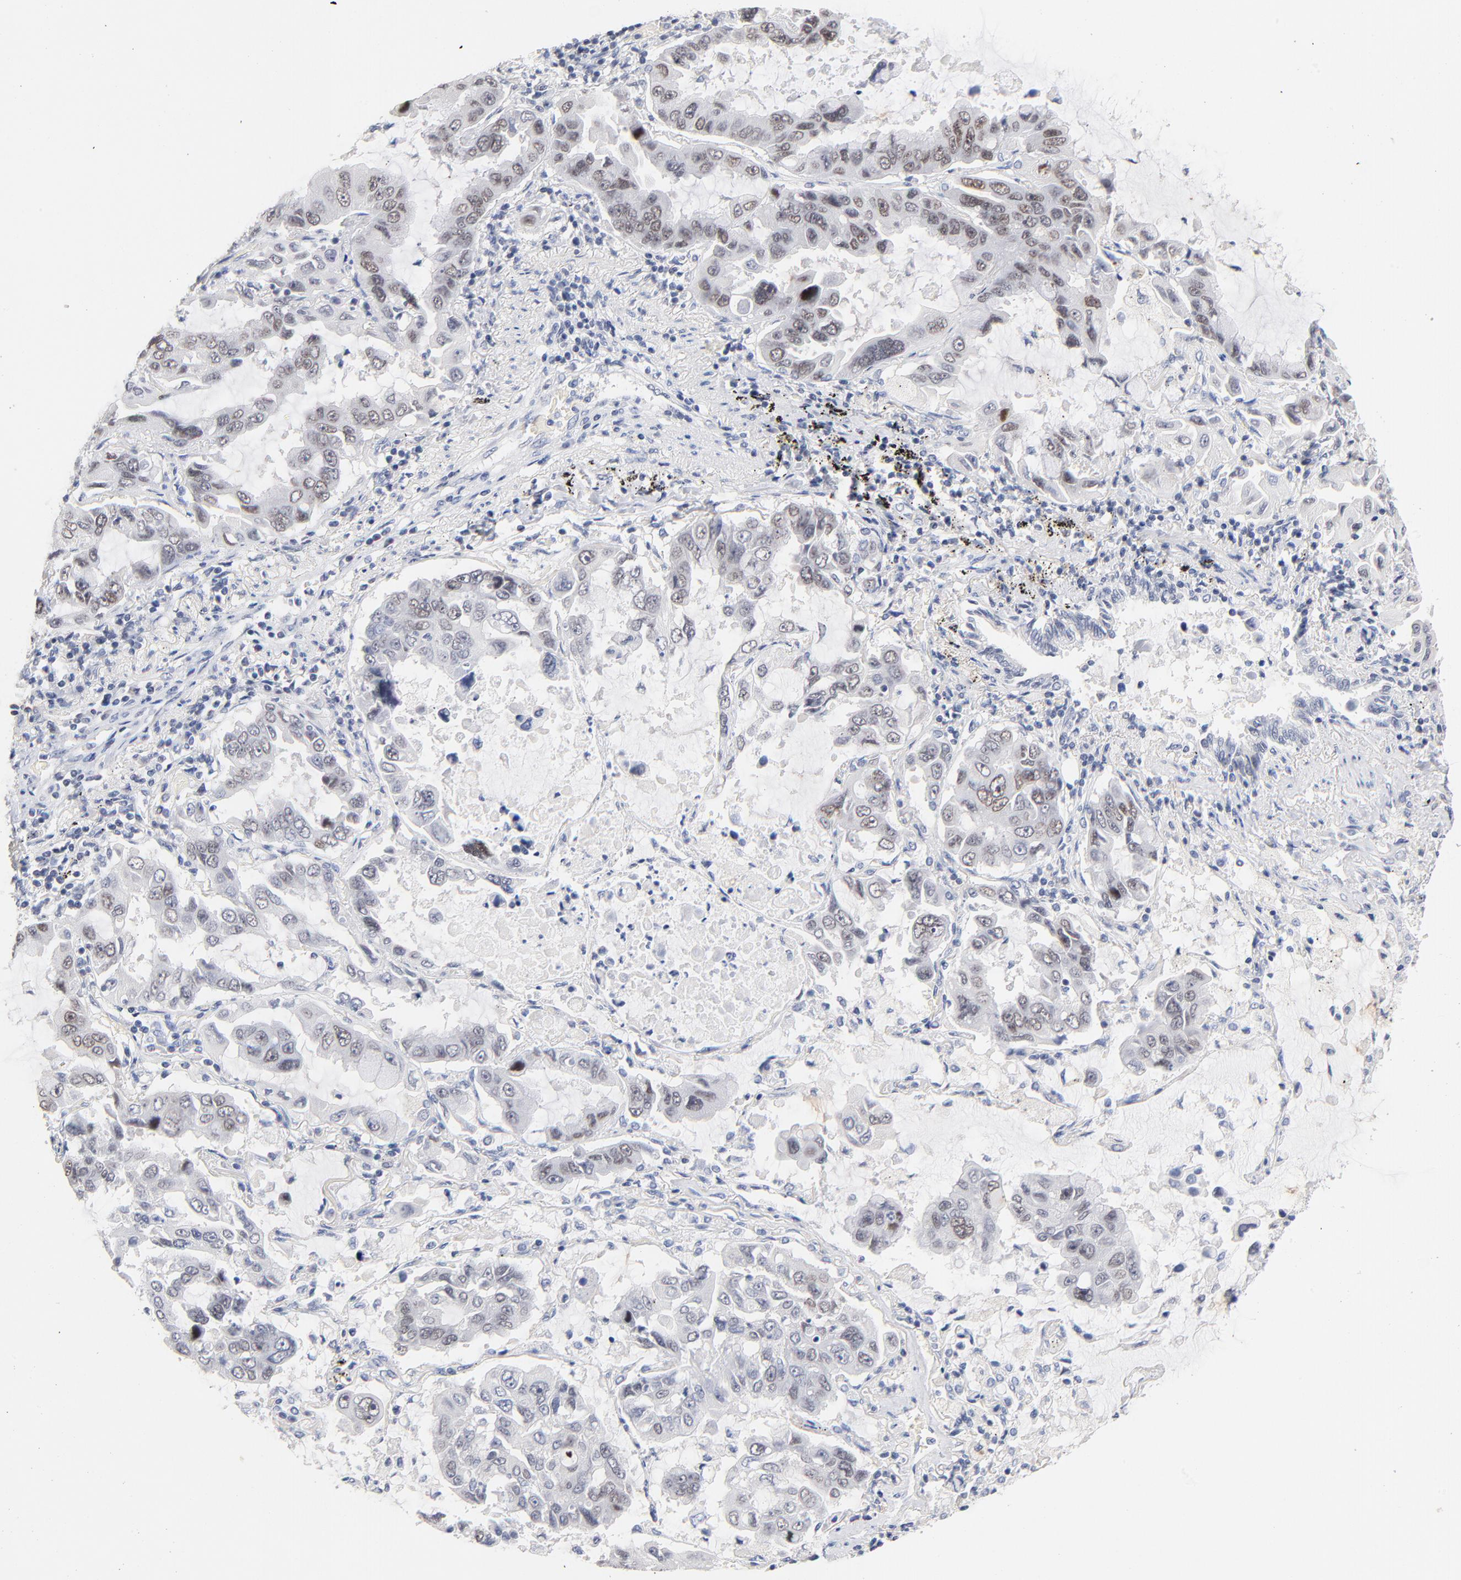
{"staining": {"intensity": "weak", "quantity": "<25%", "location": "nuclear"}, "tissue": "lung cancer", "cell_type": "Tumor cells", "image_type": "cancer", "snomed": [{"axis": "morphology", "description": "Adenocarcinoma, NOS"}, {"axis": "topography", "description": "Lung"}], "caption": "Tumor cells are negative for brown protein staining in adenocarcinoma (lung).", "gene": "ORC2", "patient": {"sex": "male", "age": 64}}